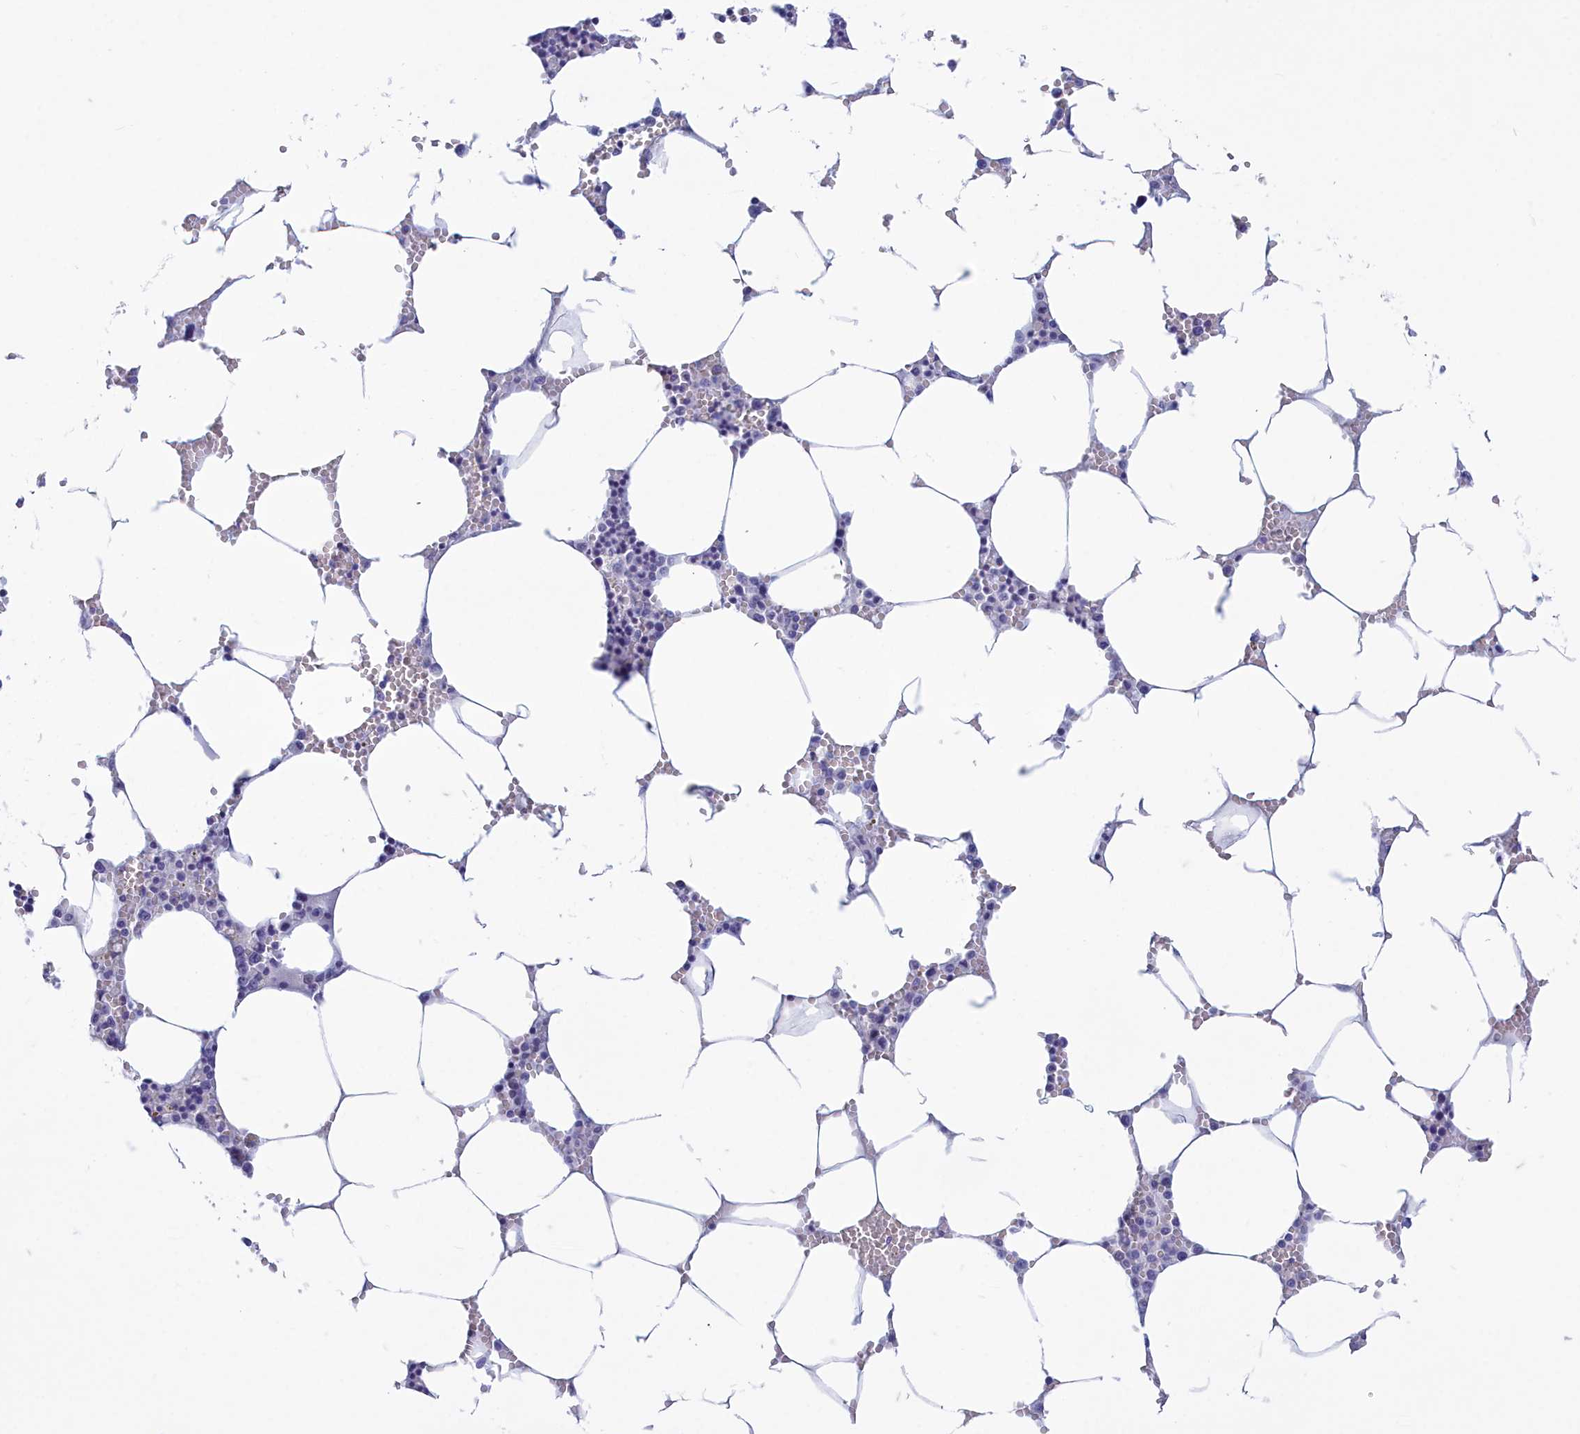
{"staining": {"intensity": "negative", "quantity": "none", "location": "none"}, "tissue": "bone marrow", "cell_type": "Hematopoietic cells", "image_type": "normal", "snomed": [{"axis": "morphology", "description": "Normal tissue, NOS"}, {"axis": "topography", "description": "Bone marrow"}], "caption": "Human bone marrow stained for a protein using immunohistochemistry shows no staining in hematopoietic cells.", "gene": "TMEM97", "patient": {"sex": "male", "age": 70}}